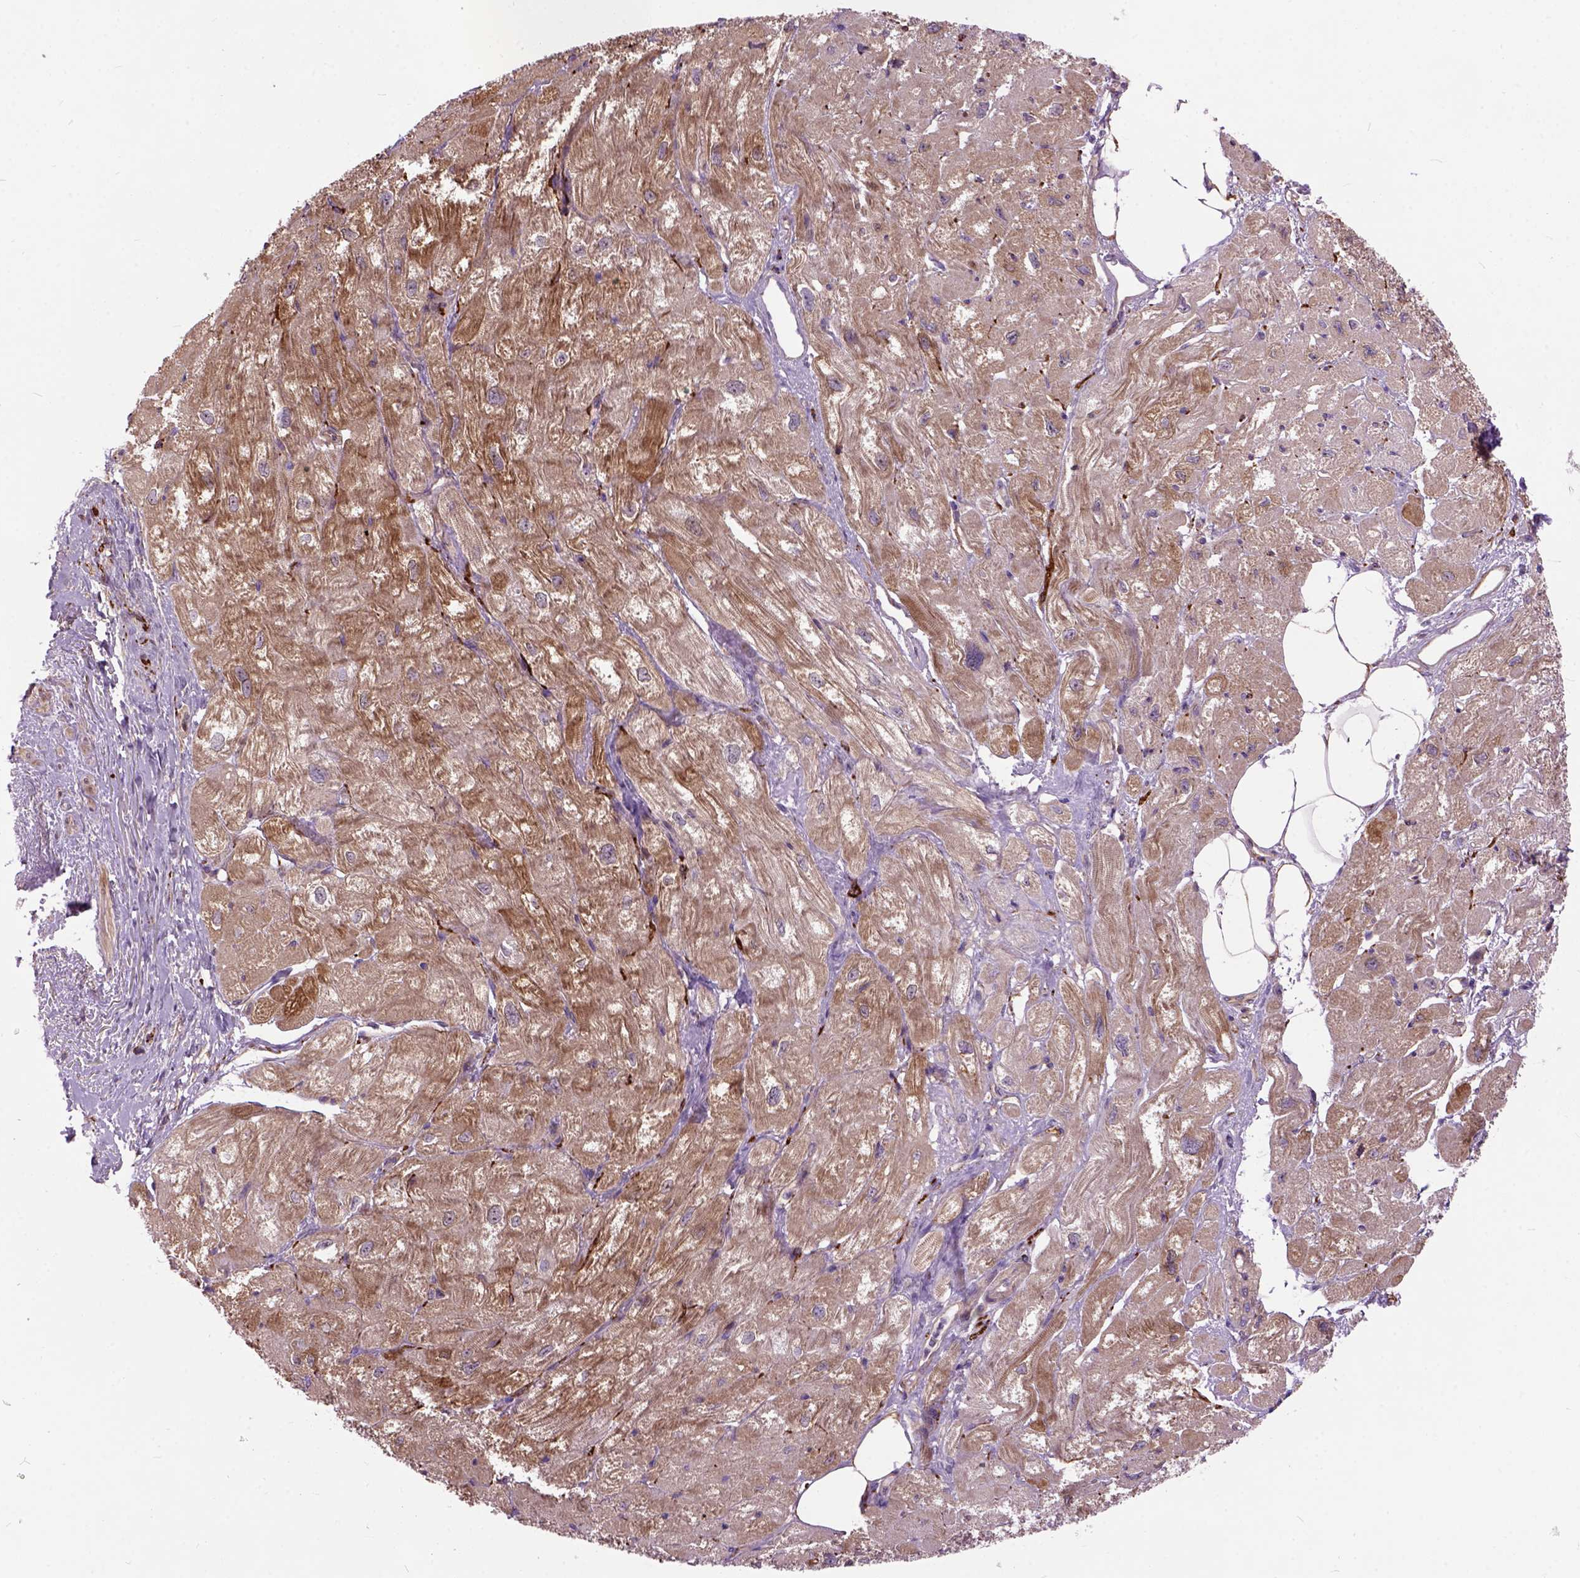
{"staining": {"intensity": "moderate", "quantity": "25%-75%", "location": "cytoplasmic/membranous"}, "tissue": "heart muscle", "cell_type": "Cardiomyocytes", "image_type": "normal", "snomed": [{"axis": "morphology", "description": "Normal tissue, NOS"}, {"axis": "topography", "description": "Heart"}], "caption": "This photomicrograph displays immunohistochemistry staining of benign heart muscle, with medium moderate cytoplasmic/membranous expression in about 25%-75% of cardiomyocytes.", "gene": "MAPT", "patient": {"sex": "female", "age": 62}}